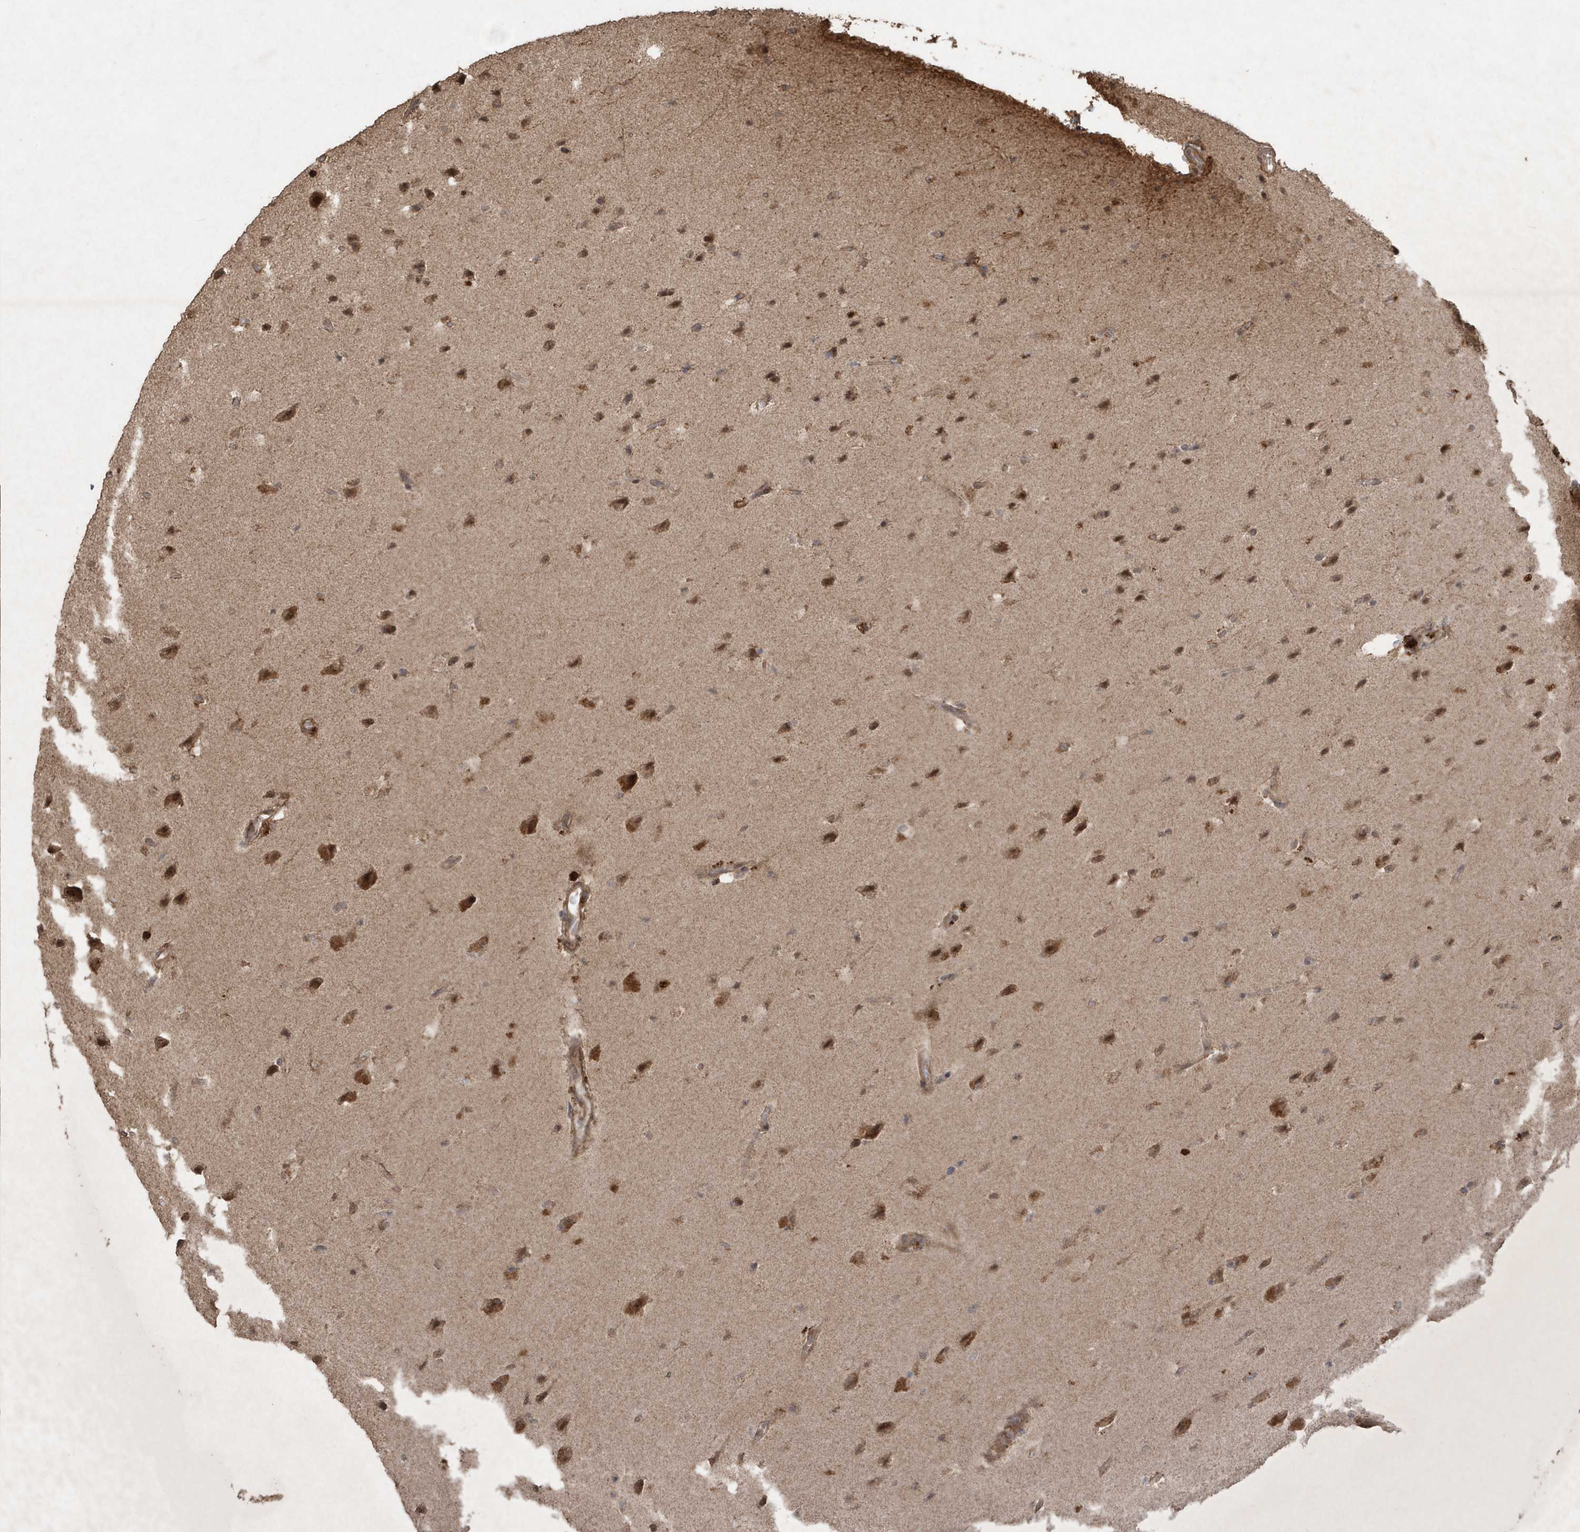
{"staining": {"intensity": "moderate", "quantity": "25%-75%", "location": "cytoplasmic/membranous,nuclear"}, "tissue": "glioma", "cell_type": "Tumor cells", "image_type": "cancer", "snomed": [{"axis": "morphology", "description": "Glioma, malignant, Low grade"}, {"axis": "topography", "description": "Brain"}], "caption": "The immunohistochemical stain highlights moderate cytoplasmic/membranous and nuclear staining in tumor cells of malignant low-grade glioma tissue.", "gene": "PAXBP1", "patient": {"sex": "female", "age": 37}}